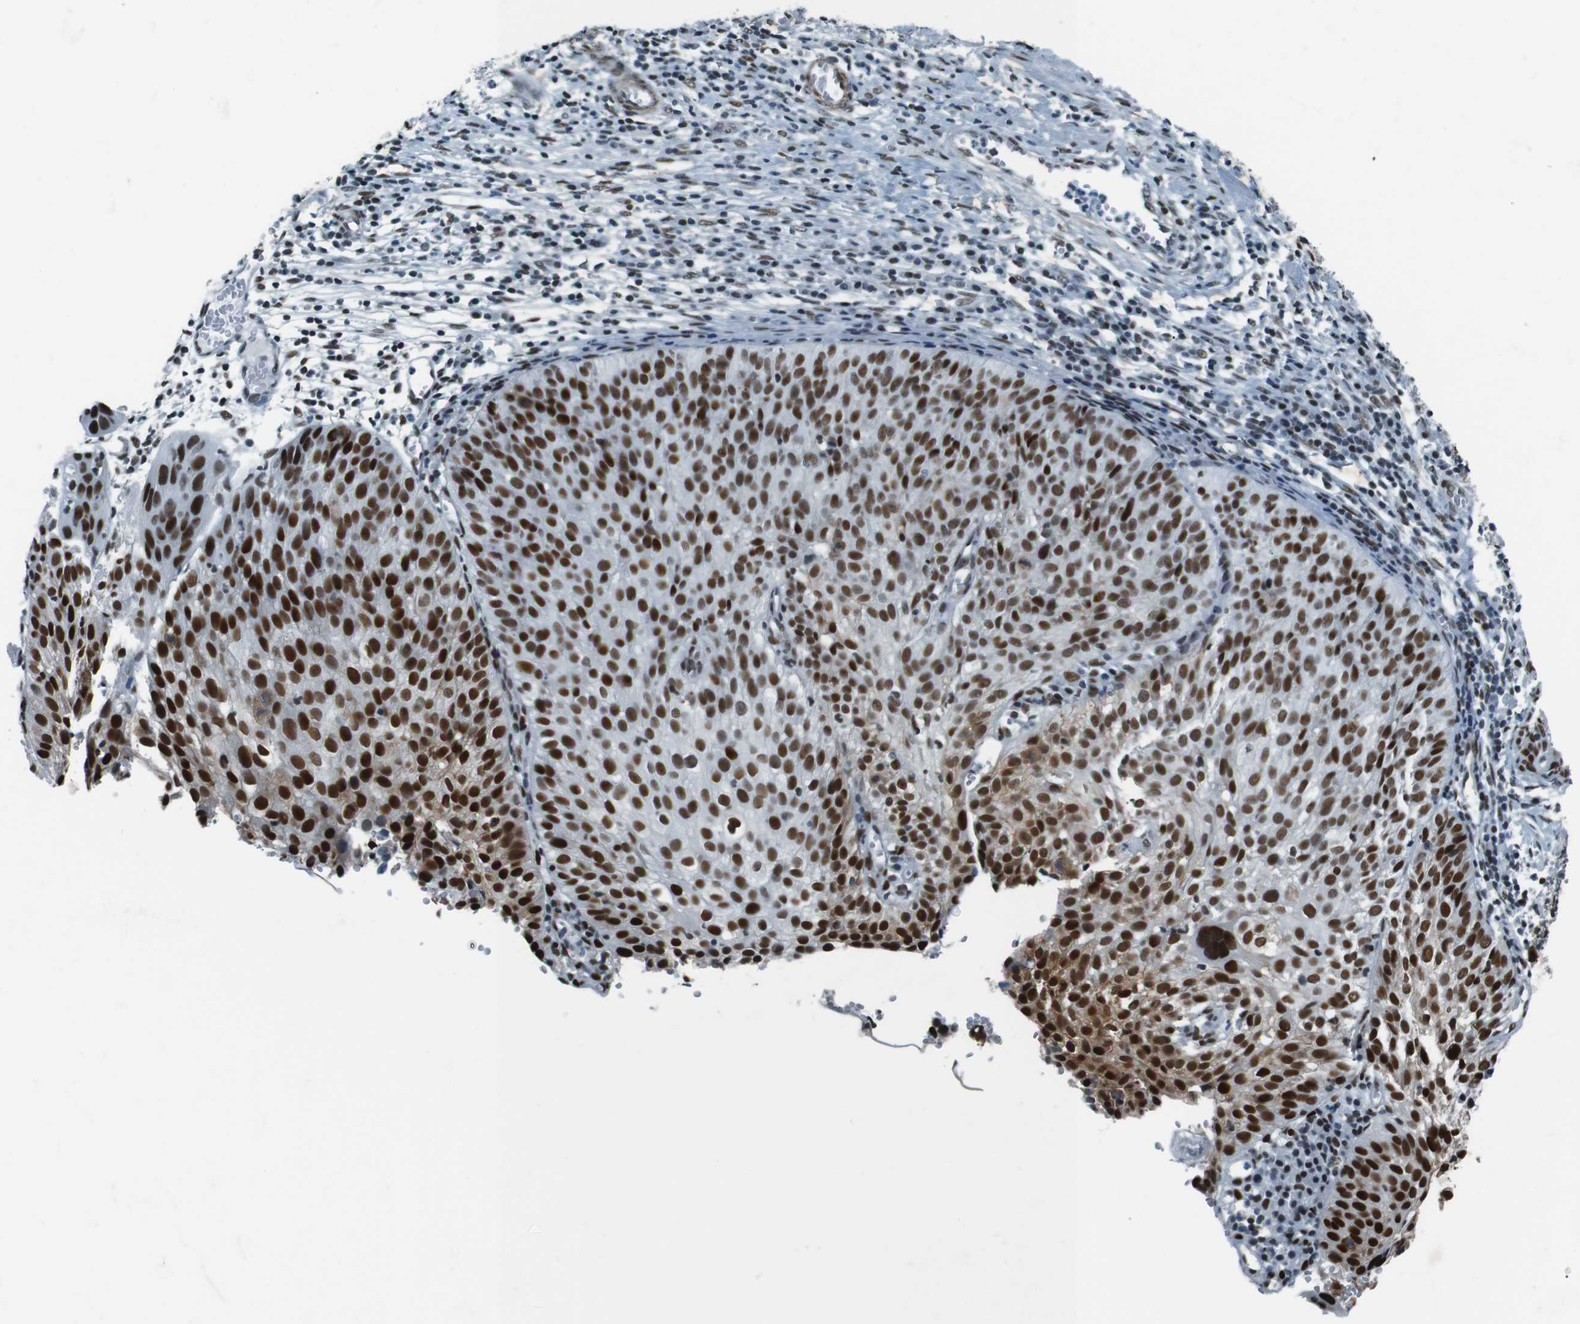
{"staining": {"intensity": "strong", "quantity": ">75%", "location": "cytoplasmic/membranous,nuclear"}, "tissue": "cervical cancer", "cell_type": "Tumor cells", "image_type": "cancer", "snomed": [{"axis": "morphology", "description": "Squamous cell carcinoma, NOS"}, {"axis": "topography", "description": "Cervix"}], "caption": "Protein staining by immunohistochemistry reveals strong cytoplasmic/membranous and nuclear expression in about >75% of tumor cells in squamous cell carcinoma (cervical). (DAB (3,3'-diaminobenzidine) IHC, brown staining for protein, blue staining for nuclei).", "gene": "HEXIM1", "patient": {"sex": "female", "age": 38}}